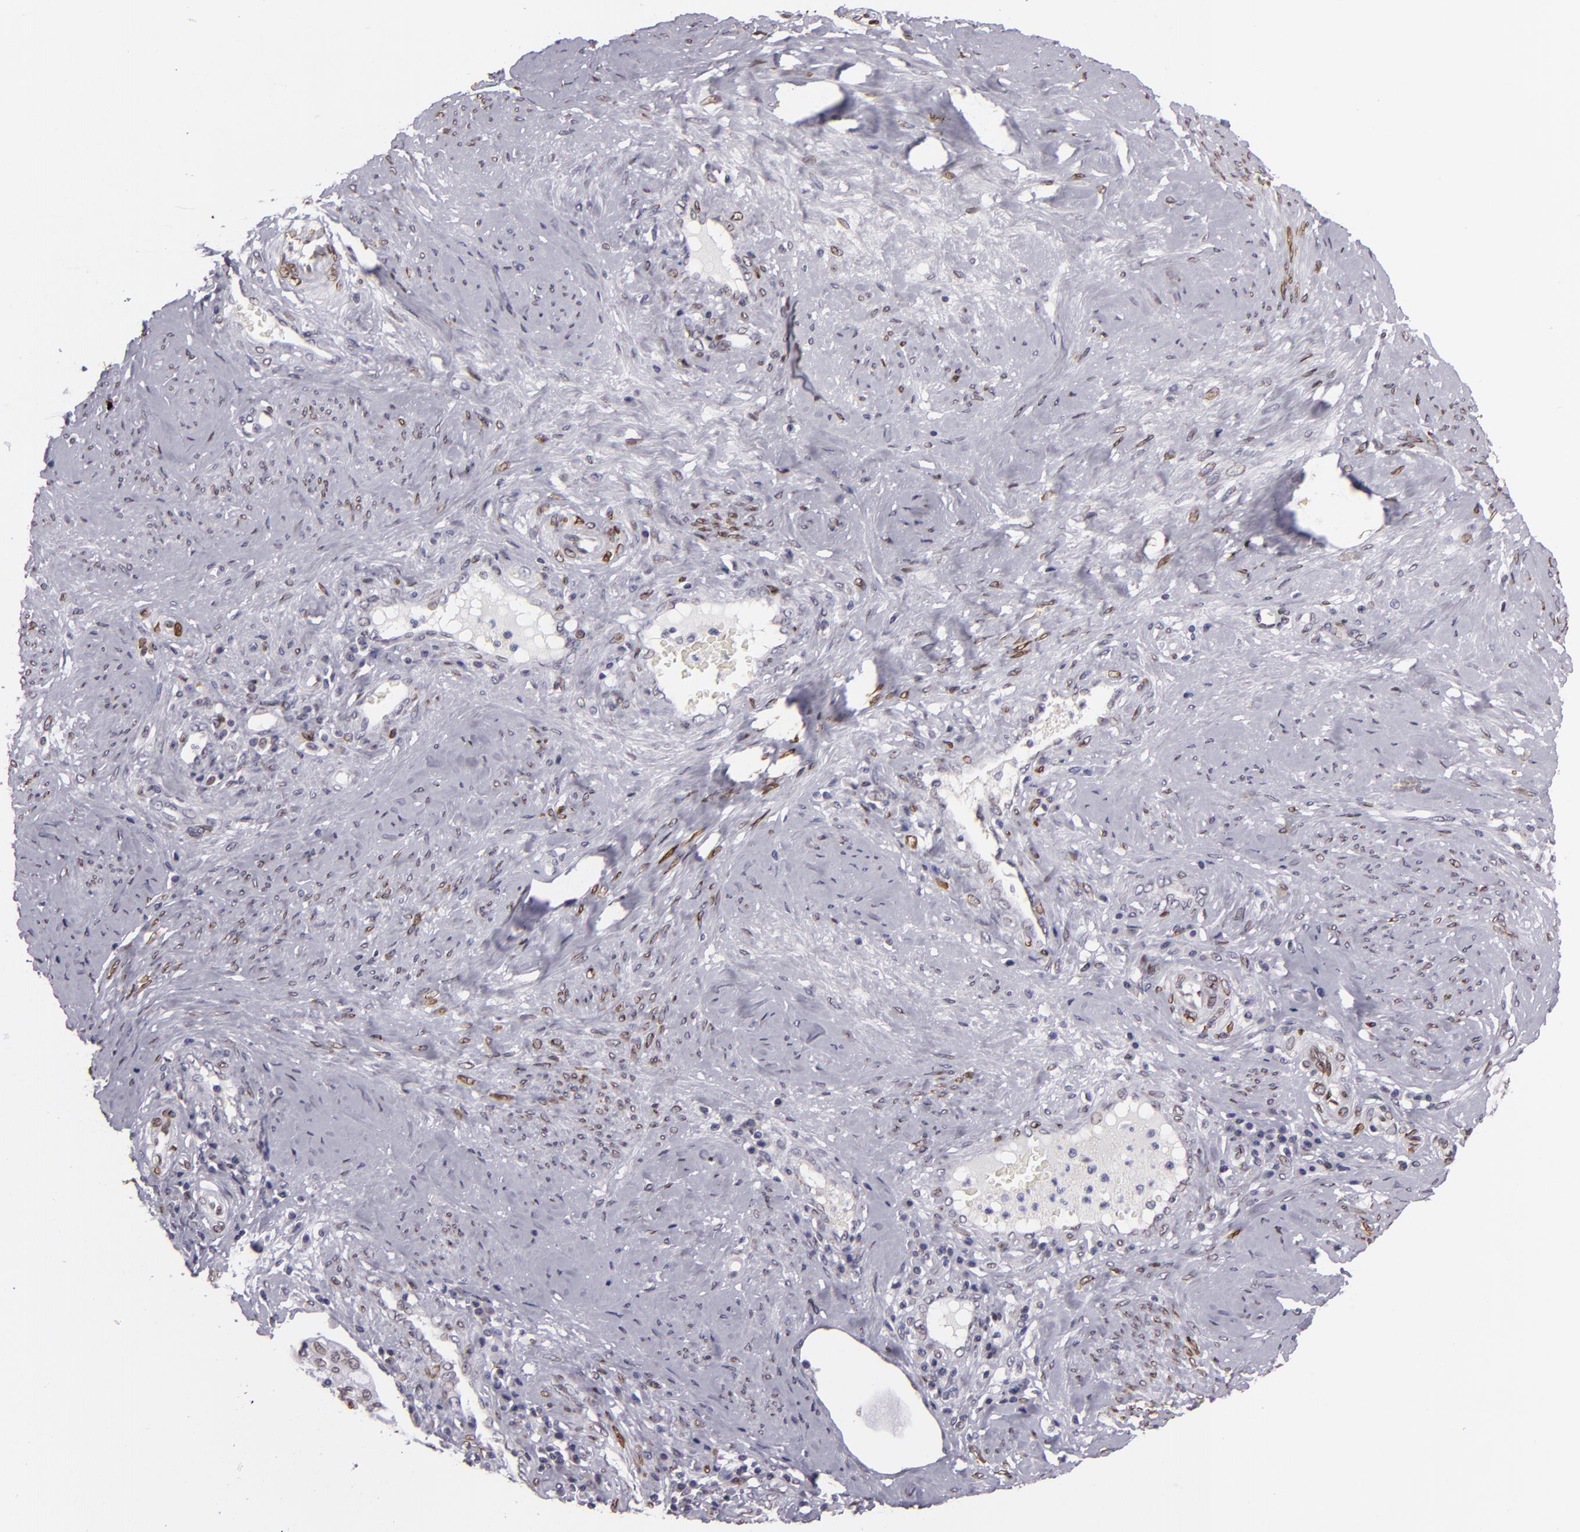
{"staining": {"intensity": "moderate", "quantity": "25%-75%", "location": "nuclear"}, "tissue": "cervical cancer", "cell_type": "Tumor cells", "image_type": "cancer", "snomed": [{"axis": "morphology", "description": "Squamous cell carcinoma, NOS"}, {"axis": "topography", "description": "Cervix"}], "caption": "Immunohistochemical staining of squamous cell carcinoma (cervical) exhibits medium levels of moderate nuclear protein expression in approximately 25%-75% of tumor cells. (IHC, brightfield microscopy, high magnification).", "gene": "EMD", "patient": {"sex": "female", "age": 41}}